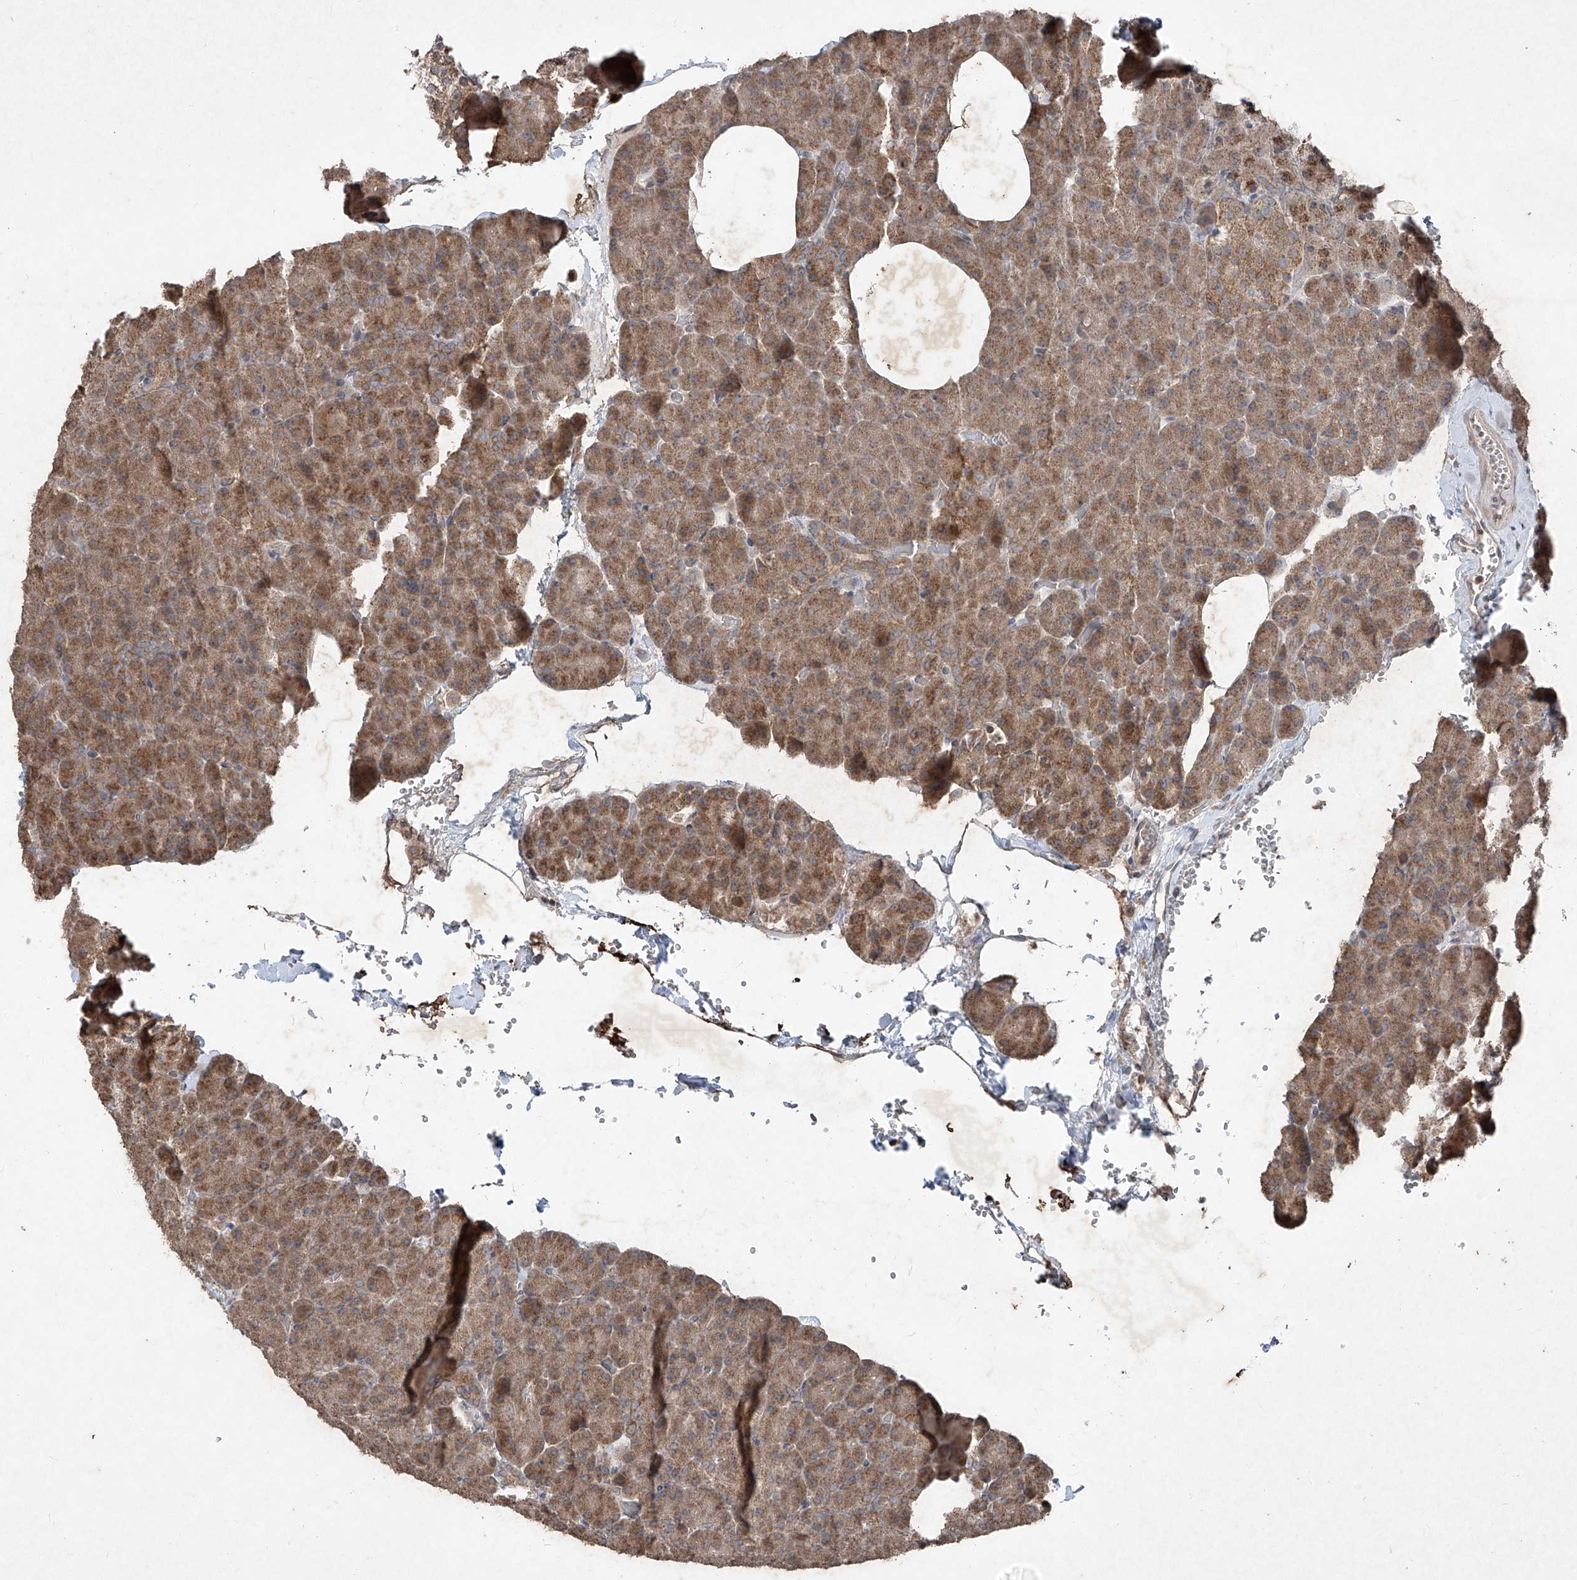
{"staining": {"intensity": "moderate", "quantity": ">75%", "location": "cytoplasmic/membranous"}, "tissue": "pancreas", "cell_type": "Exocrine glandular cells", "image_type": "normal", "snomed": [{"axis": "morphology", "description": "Normal tissue, NOS"}, {"axis": "morphology", "description": "Carcinoid, malignant, NOS"}, {"axis": "topography", "description": "Pancreas"}], "caption": "Approximately >75% of exocrine glandular cells in normal human pancreas show moderate cytoplasmic/membranous protein expression as visualized by brown immunohistochemical staining.", "gene": "ABCD3", "patient": {"sex": "female", "age": 35}}